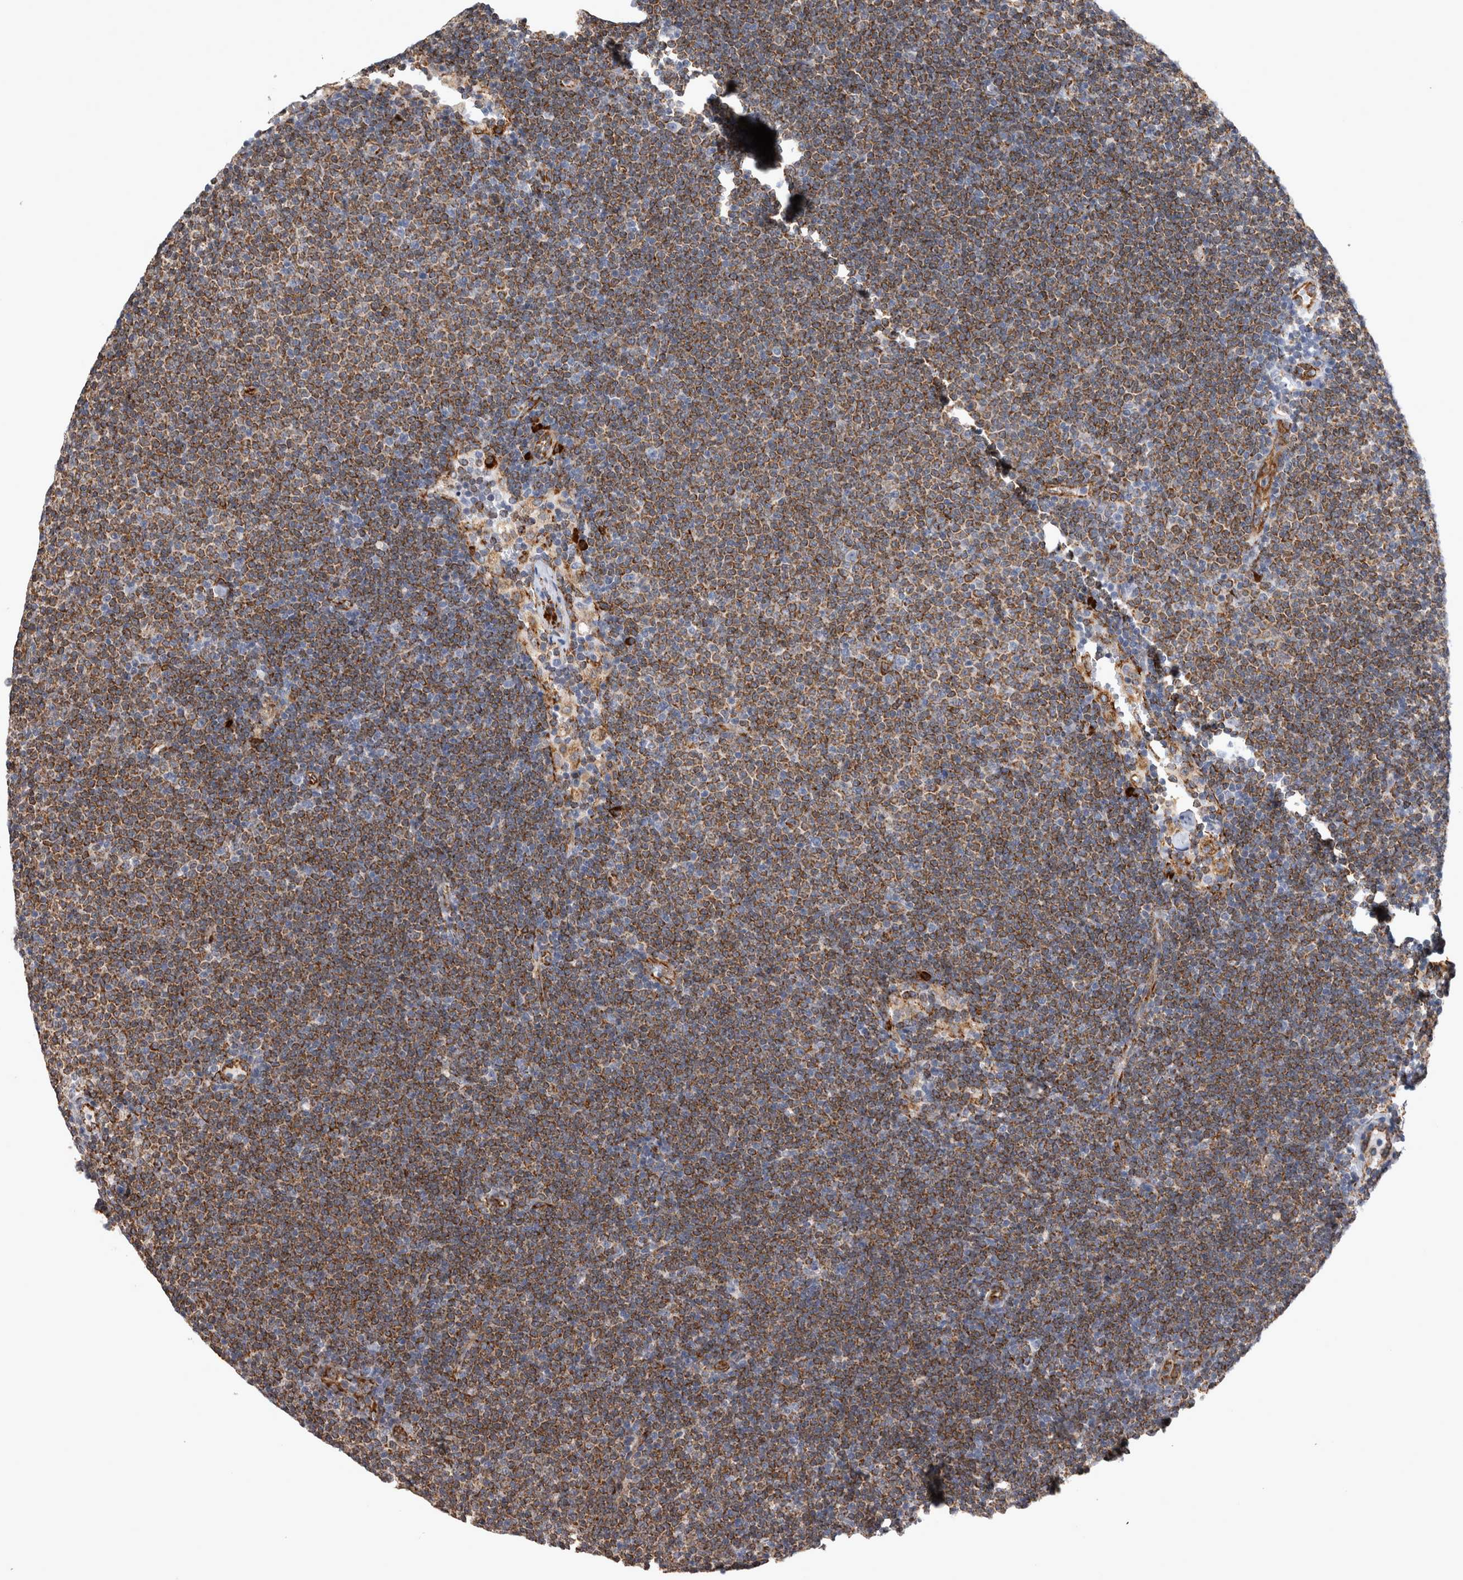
{"staining": {"intensity": "strong", "quantity": ">75%", "location": "cytoplasmic/membranous"}, "tissue": "lymphoma", "cell_type": "Tumor cells", "image_type": "cancer", "snomed": [{"axis": "morphology", "description": "Malignant lymphoma, non-Hodgkin's type, Low grade"}, {"axis": "topography", "description": "Lymph node"}], "caption": "Immunohistochemistry (IHC) (DAB (3,3'-diaminobenzidine)) staining of human malignant lymphoma, non-Hodgkin's type (low-grade) shows strong cytoplasmic/membranous protein staining in about >75% of tumor cells.", "gene": "FHIP2B", "patient": {"sex": "female", "age": 53}}